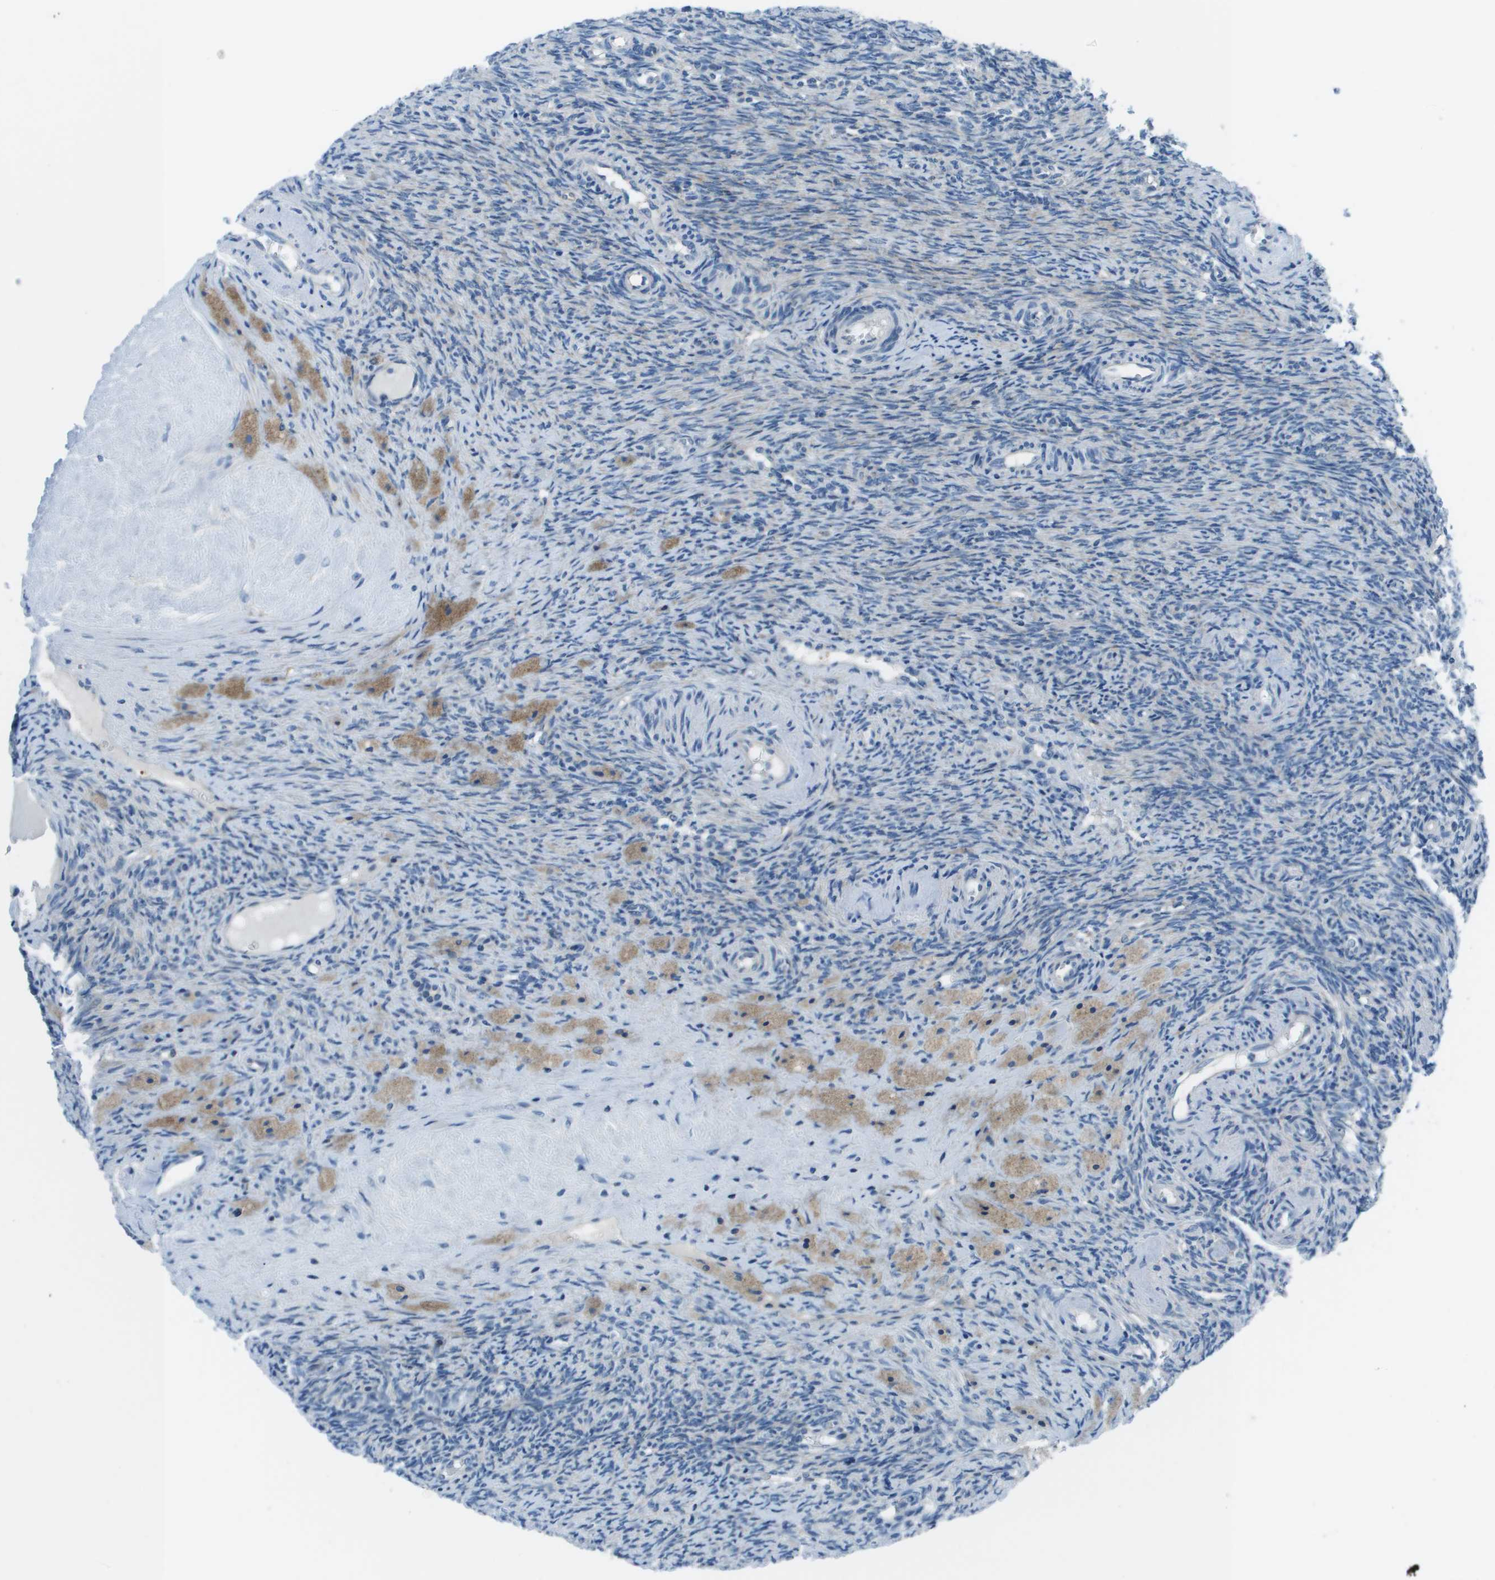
{"staining": {"intensity": "negative", "quantity": "none", "location": "none"}, "tissue": "ovary", "cell_type": "Follicle cells", "image_type": "normal", "snomed": [{"axis": "morphology", "description": "Normal tissue, NOS"}, {"axis": "topography", "description": "Ovary"}], "caption": "A histopathology image of ovary stained for a protein reveals no brown staining in follicle cells.", "gene": "STIP1", "patient": {"sex": "female", "age": 41}}